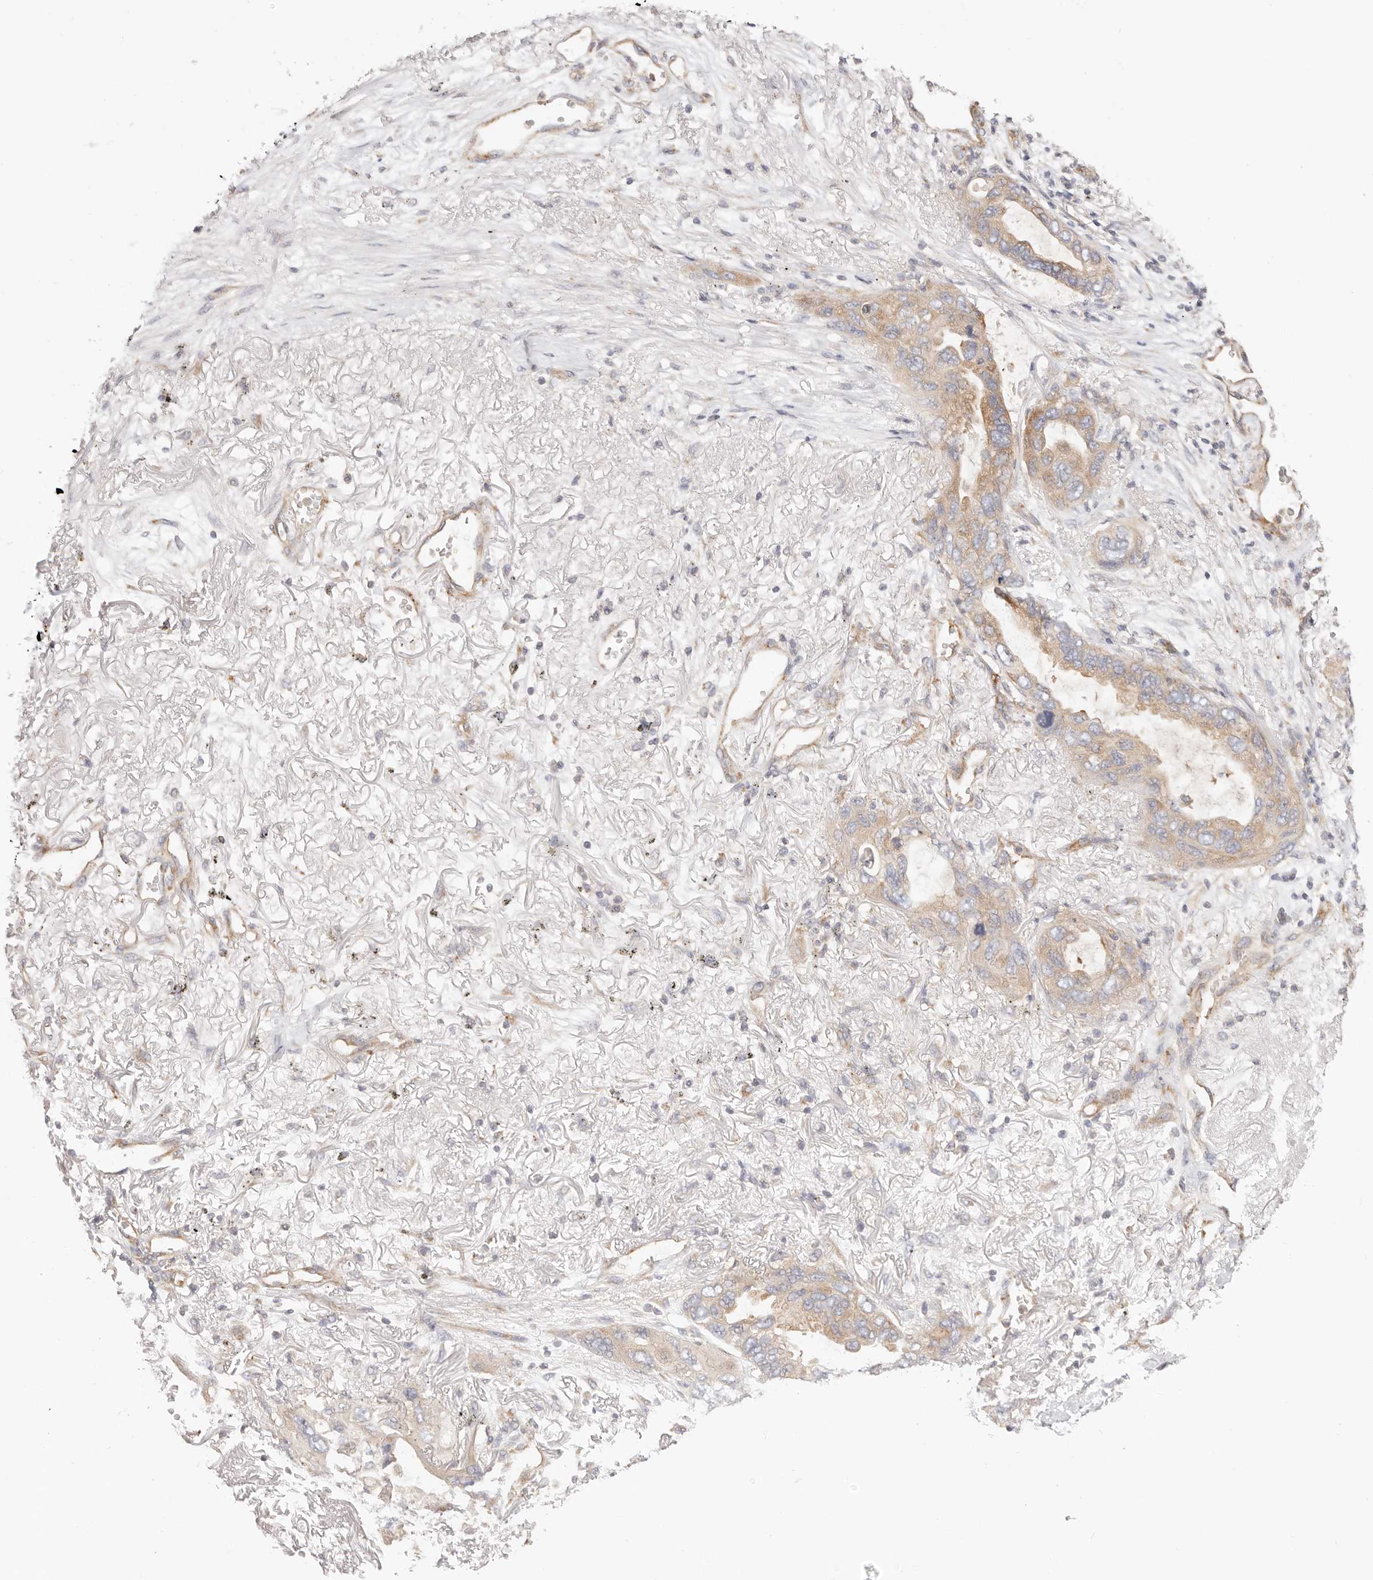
{"staining": {"intensity": "moderate", "quantity": ">75%", "location": "cytoplasmic/membranous"}, "tissue": "lung cancer", "cell_type": "Tumor cells", "image_type": "cancer", "snomed": [{"axis": "morphology", "description": "Squamous cell carcinoma, NOS"}, {"axis": "topography", "description": "Lung"}], "caption": "Protein expression analysis of lung squamous cell carcinoma shows moderate cytoplasmic/membranous staining in approximately >75% of tumor cells.", "gene": "KCMF1", "patient": {"sex": "female", "age": 73}}